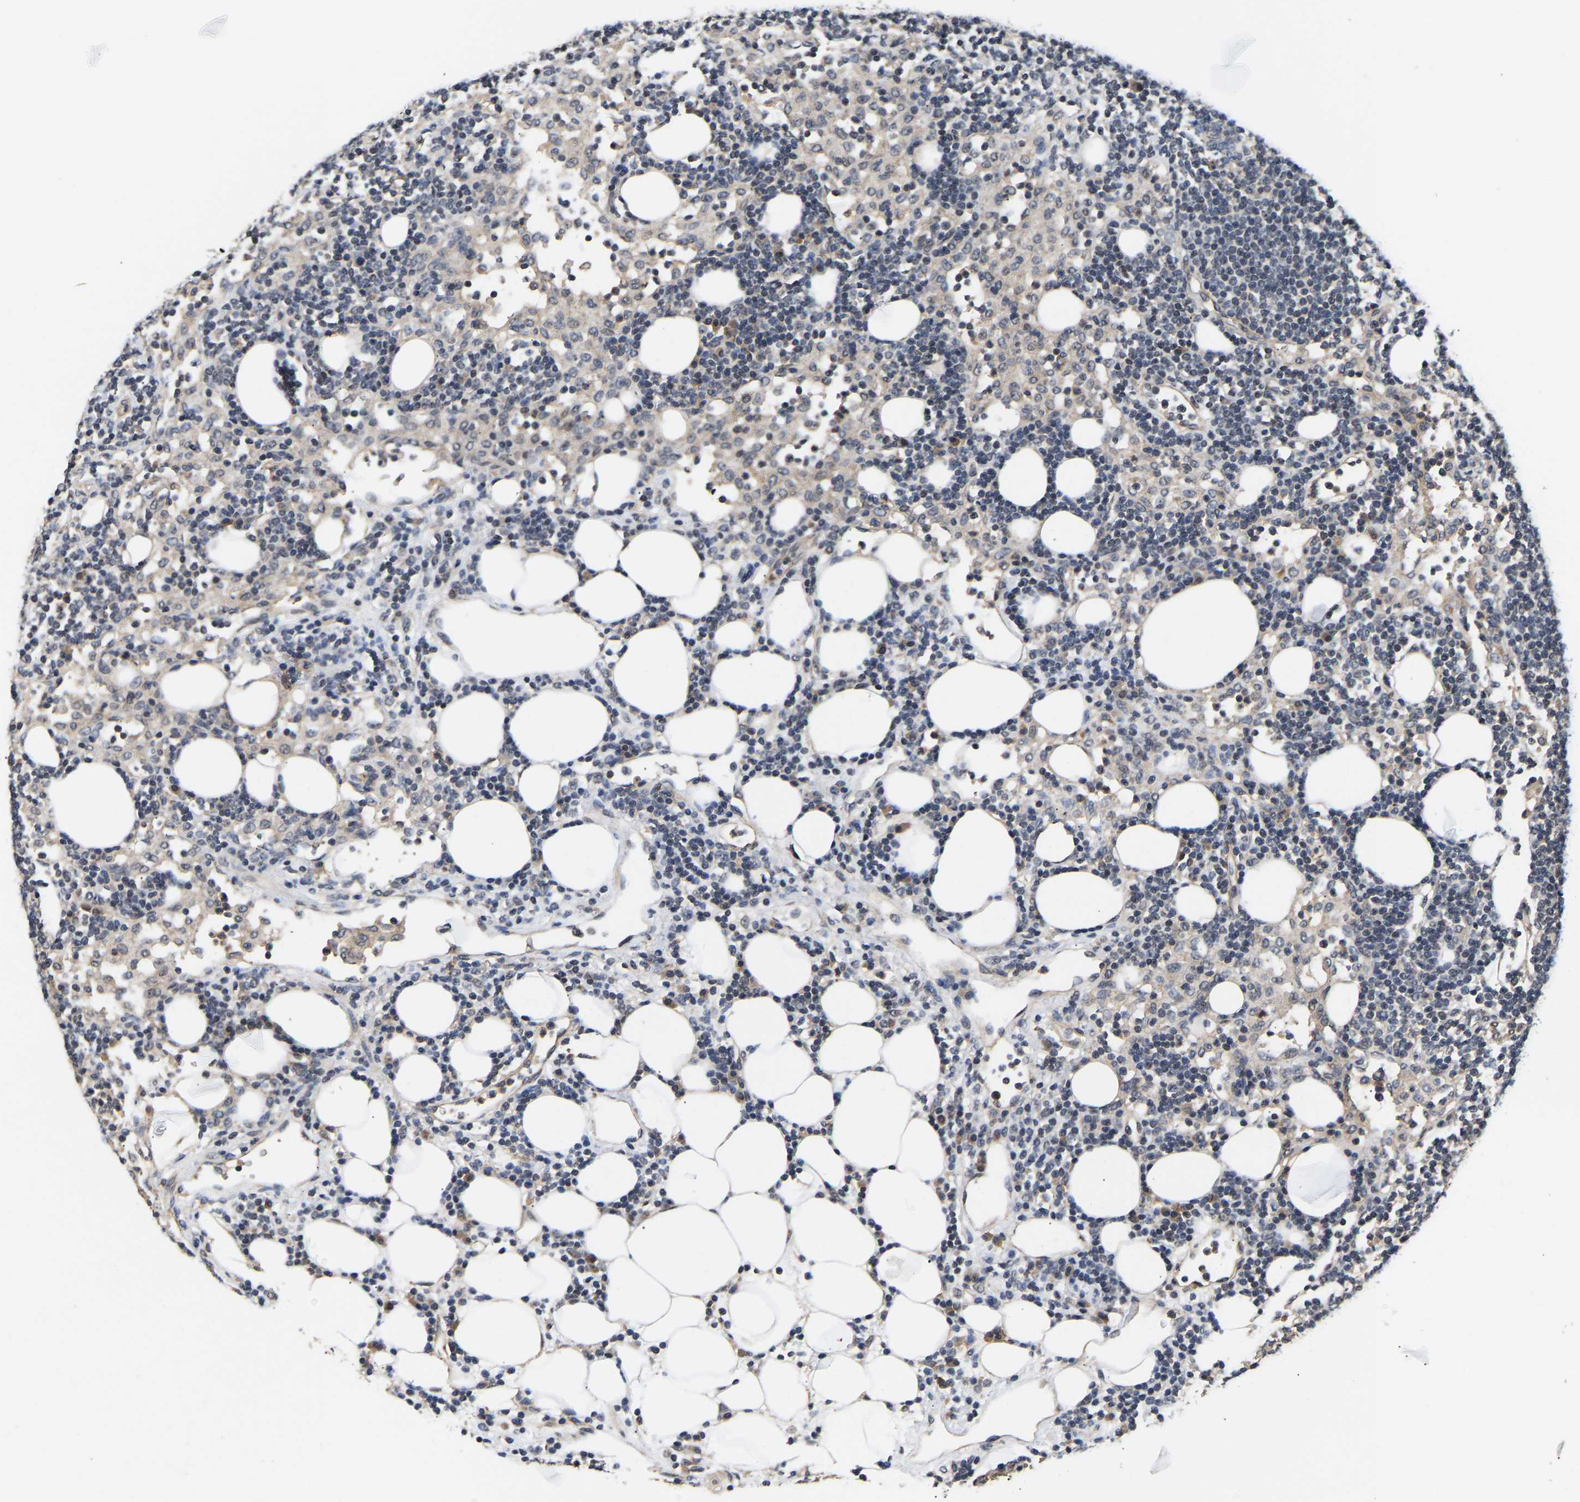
{"staining": {"intensity": "negative", "quantity": "none", "location": "none"}, "tissue": "lymph node", "cell_type": "Germinal center cells", "image_type": "normal", "snomed": [{"axis": "morphology", "description": "Normal tissue, NOS"}, {"axis": "morphology", "description": "Carcinoid, malignant, NOS"}, {"axis": "topography", "description": "Lymph node"}], "caption": "Micrograph shows no significant protein staining in germinal center cells of normal lymph node. (DAB immunohistochemistry, high magnification).", "gene": "METTL16", "patient": {"sex": "male", "age": 47}}